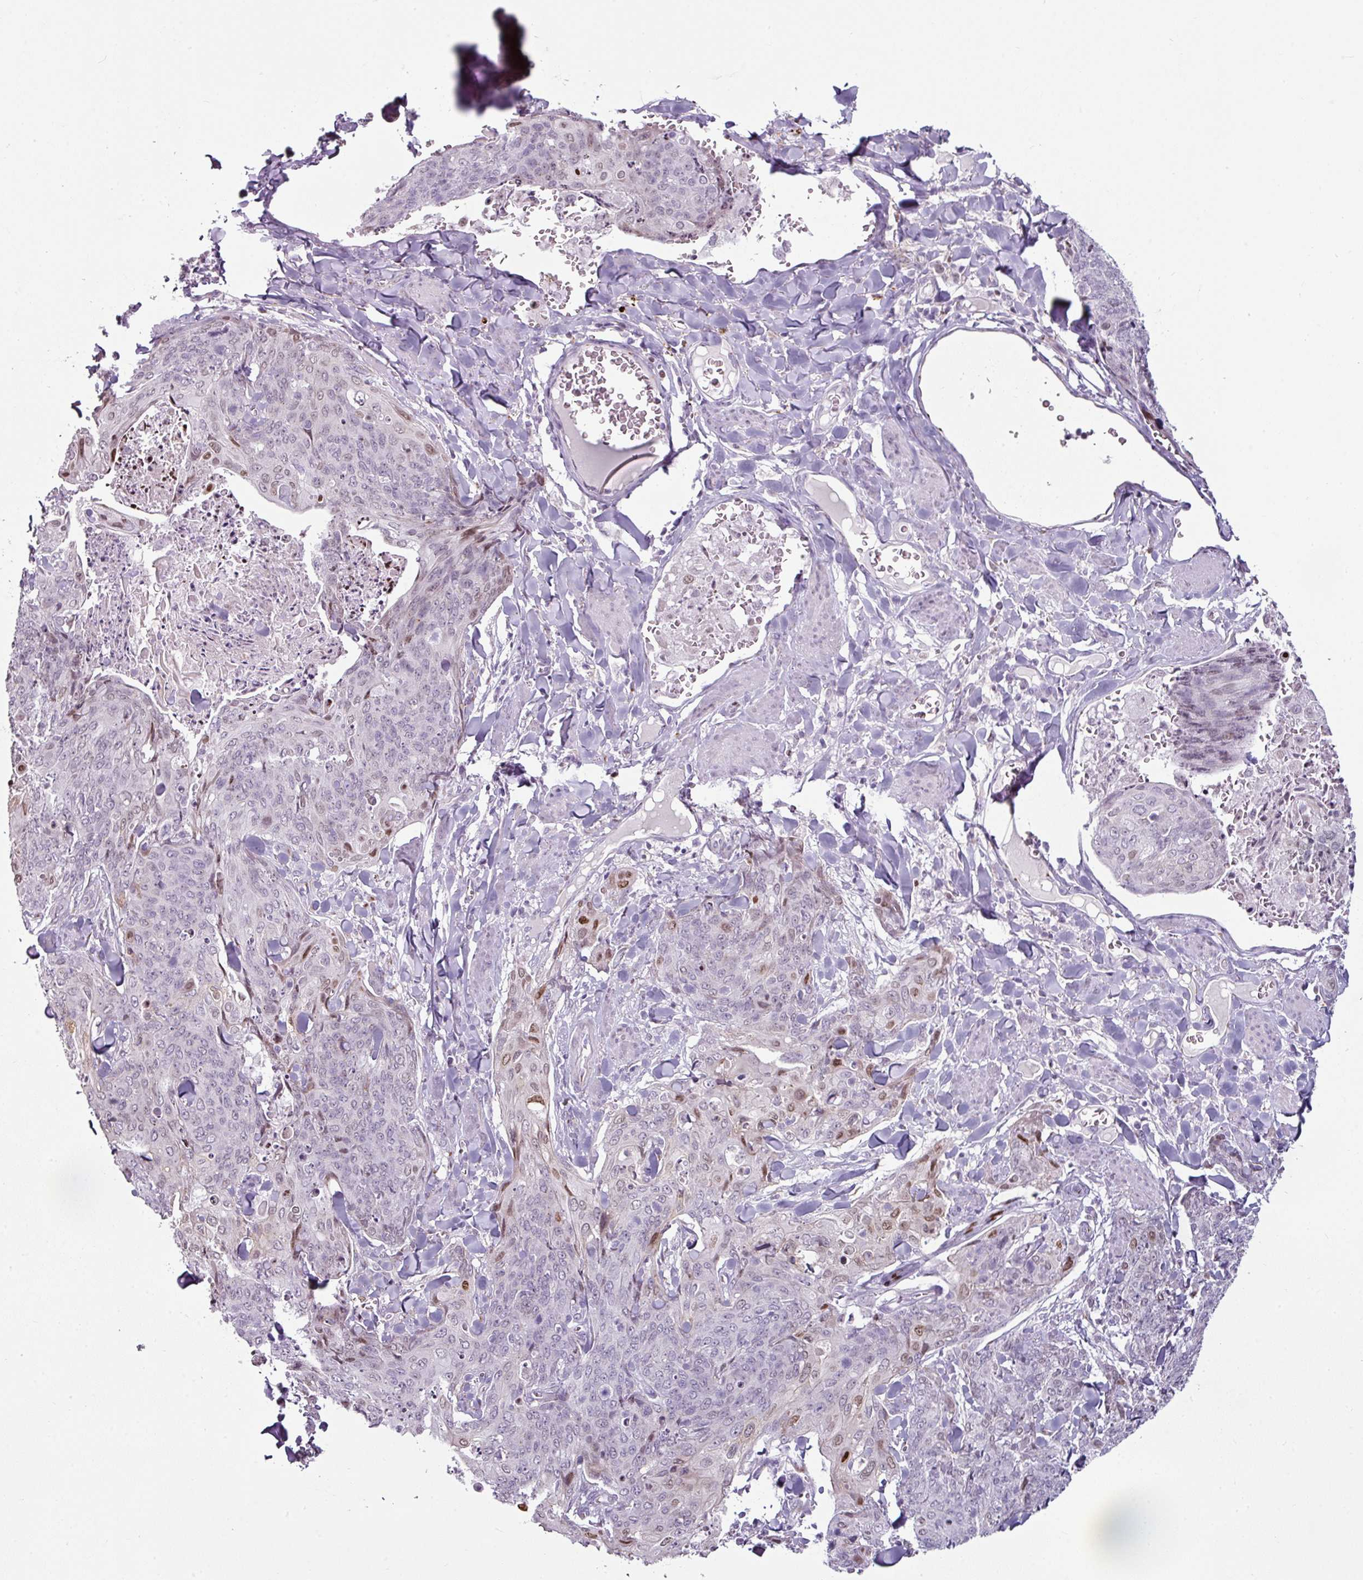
{"staining": {"intensity": "moderate", "quantity": "<25%", "location": "nuclear"}, "tissue": "skin cancer", "cell_type": "Tumor cells", "image_type": "cancer", "snomed": [{"axis": "morphology", "description": "Squamous cell carcinoma, NOS"}, {"axis": "topography", "description": "Skin"}, {"axis": "topography", "description": "Vulva"}], "caption": "Skin cancer tissue demonstrates moderate nuclear expression in approximately <25% of tumor cells (IHC, brightfield microscopy, high magnification).", "gene": "SYT8", "patient": {"sex": "female", "age": 85}}